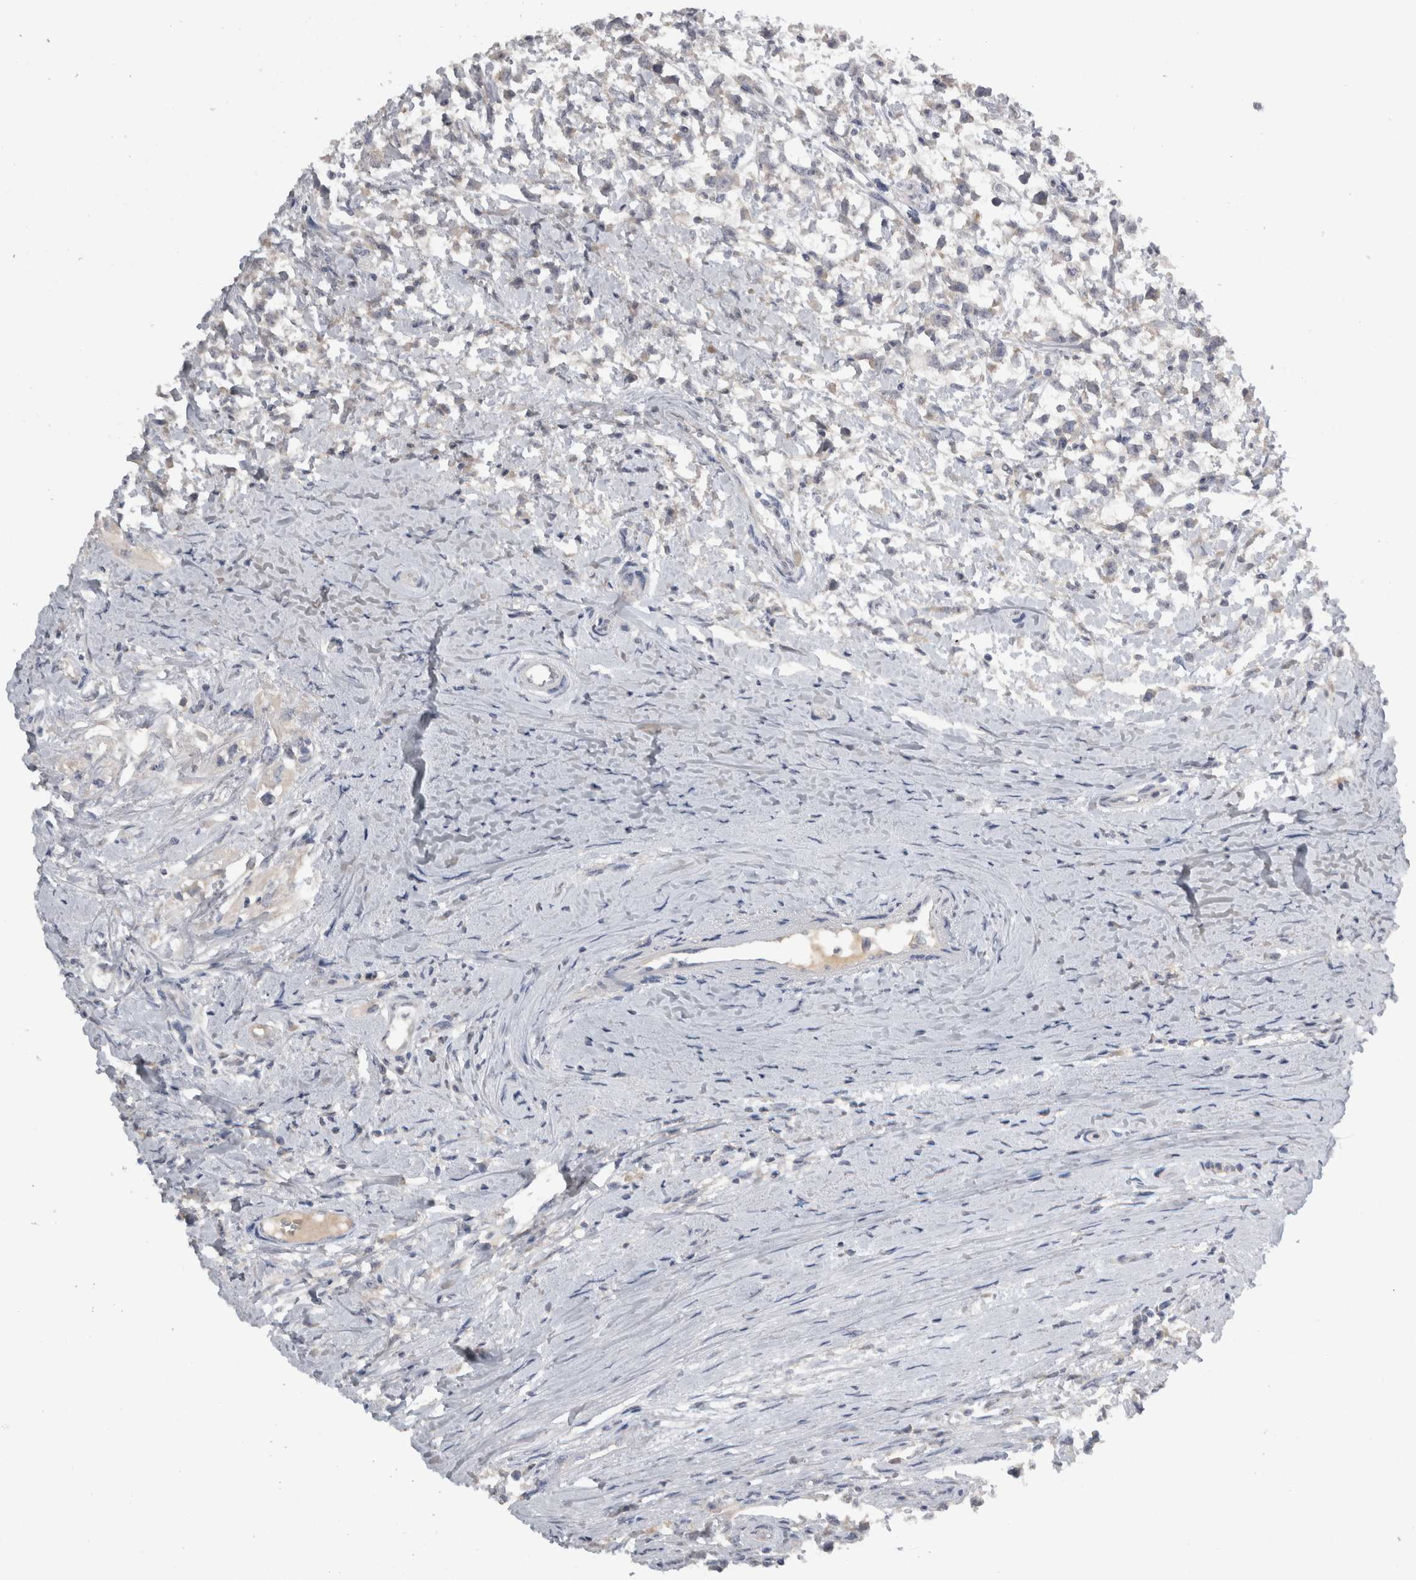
{"staining": {"intensity": "negative", "quantity": "none", "location": "none"}, "tissue": "testis cancer", "cell_type": "Tumor cells", "image_type": "cancer", "snomed": [{"axis": "morphology", "description": "Seminoma, NOS"}, {"axis": "morphology", "description": "Carcinoma, Embryonal, NOS"}, {"axis": "topography", "description": "Testis"}], "caption": "High magnification brightfield microscopy of testis embryonal carcinoma stained with DAB (3,3'-diaminobenzidine) (brown) and counterstained with hematoxylin (blue): tumor cells show no significant staining.", "gene": "SLC22A11", "patient": {"sex": "male", "age": 51}}